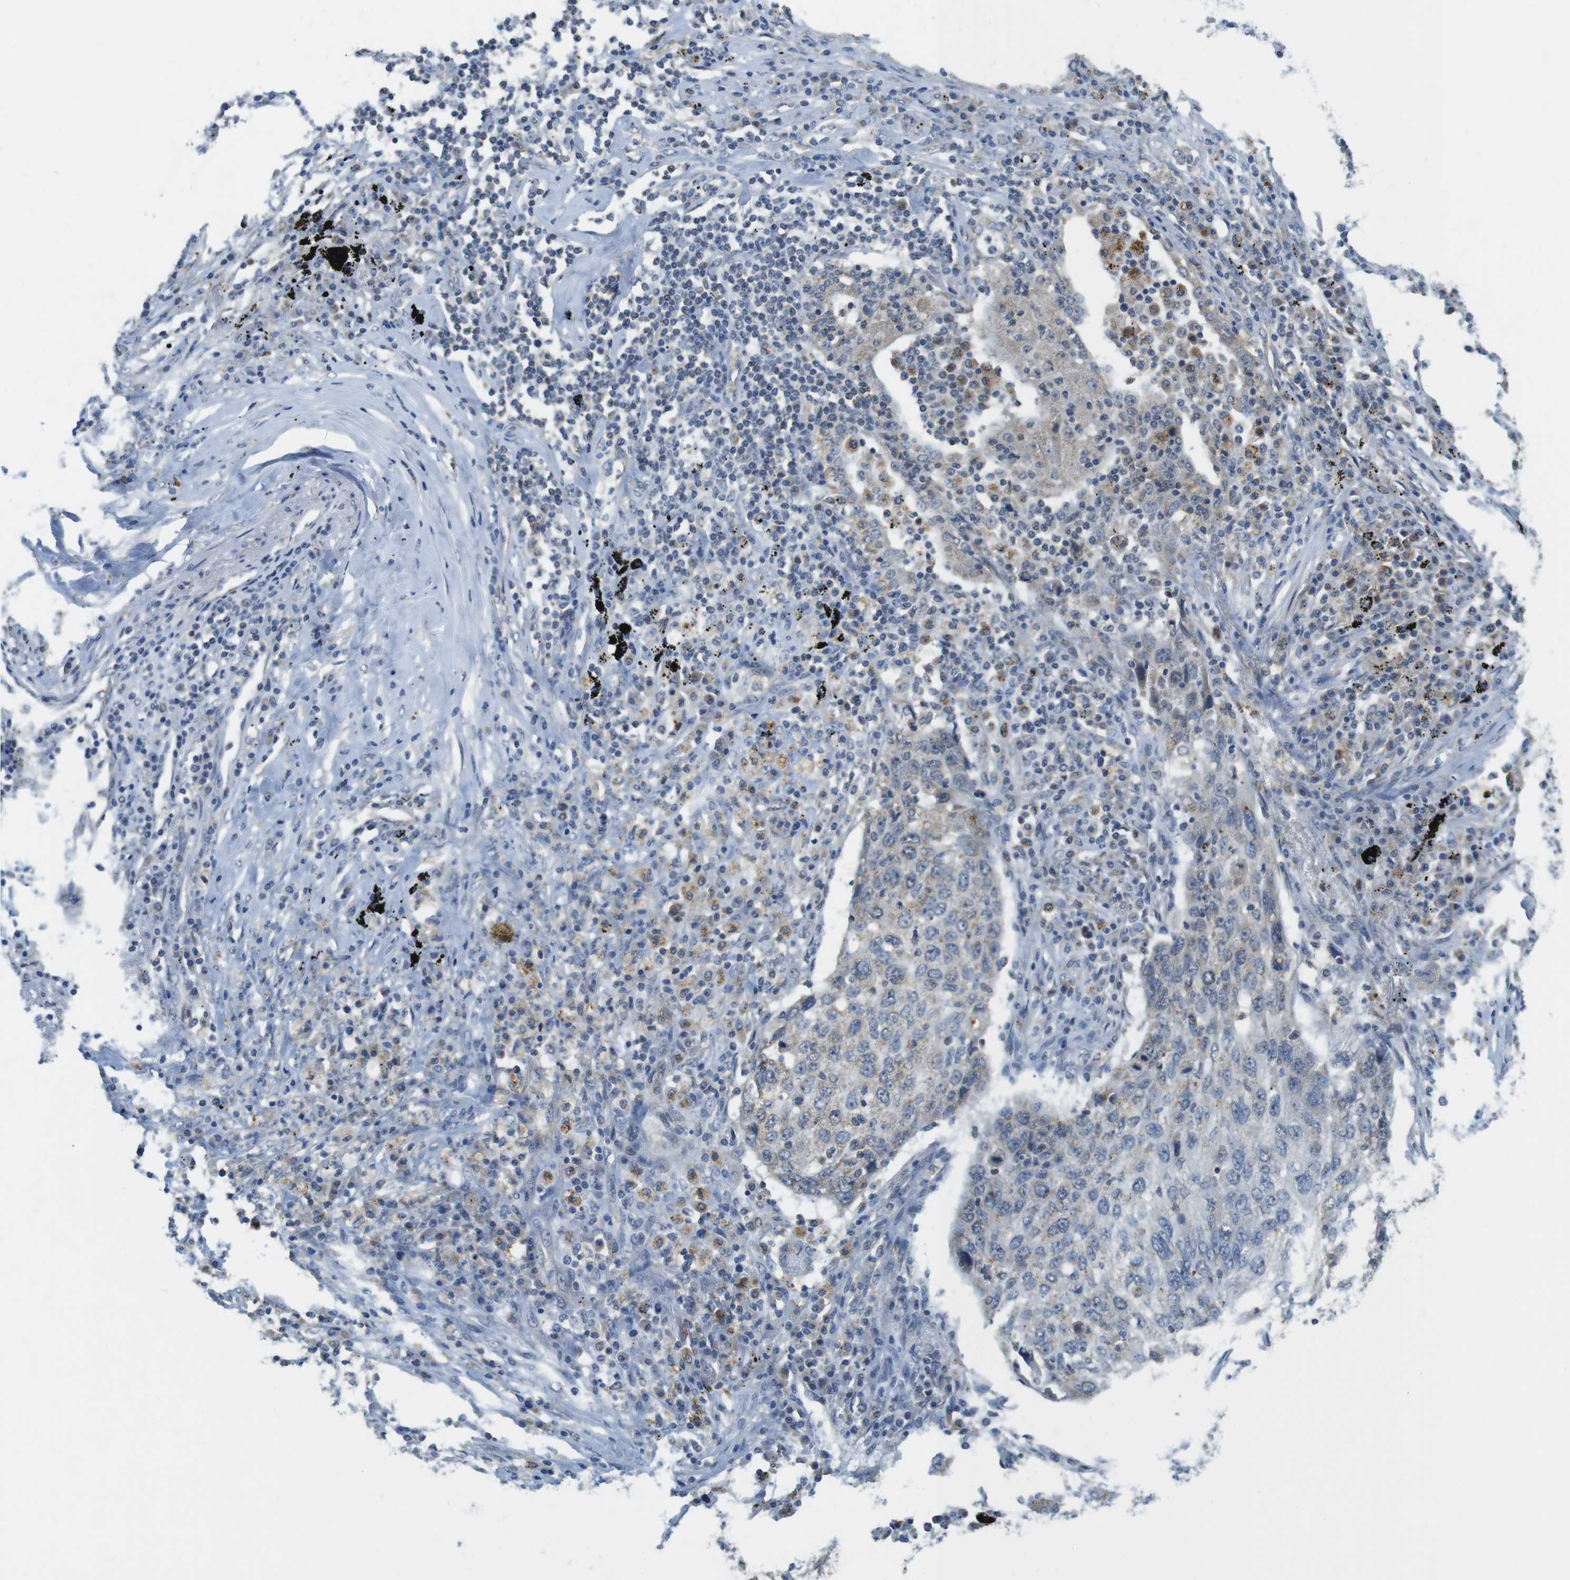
{"staining": {"intensity": "weak", "quantity": "<25%", "location": "cytoplasmic/membranous"}, "tissue": "lung cancer", "cell_type": "Tumor cells", "image_type": "cancer", "snomed": [{"axis": "morphology", "description": "Squamous cell carcinoma, NOS"}, {"axis": "topography", "description": "Lung"}], "caption": "Immunohistochemistry micrograph of human lung squamous cell carcinoma stained for a protein (brown), which exhibits no staining in tumor cells. (DAB (3,3'-diaminobenzidine) immunohistochemistry visualized using brightfield microscopy, high magnification).", "gene": "BRI3BP", "patient": {"sex": "female", "age": 63}}